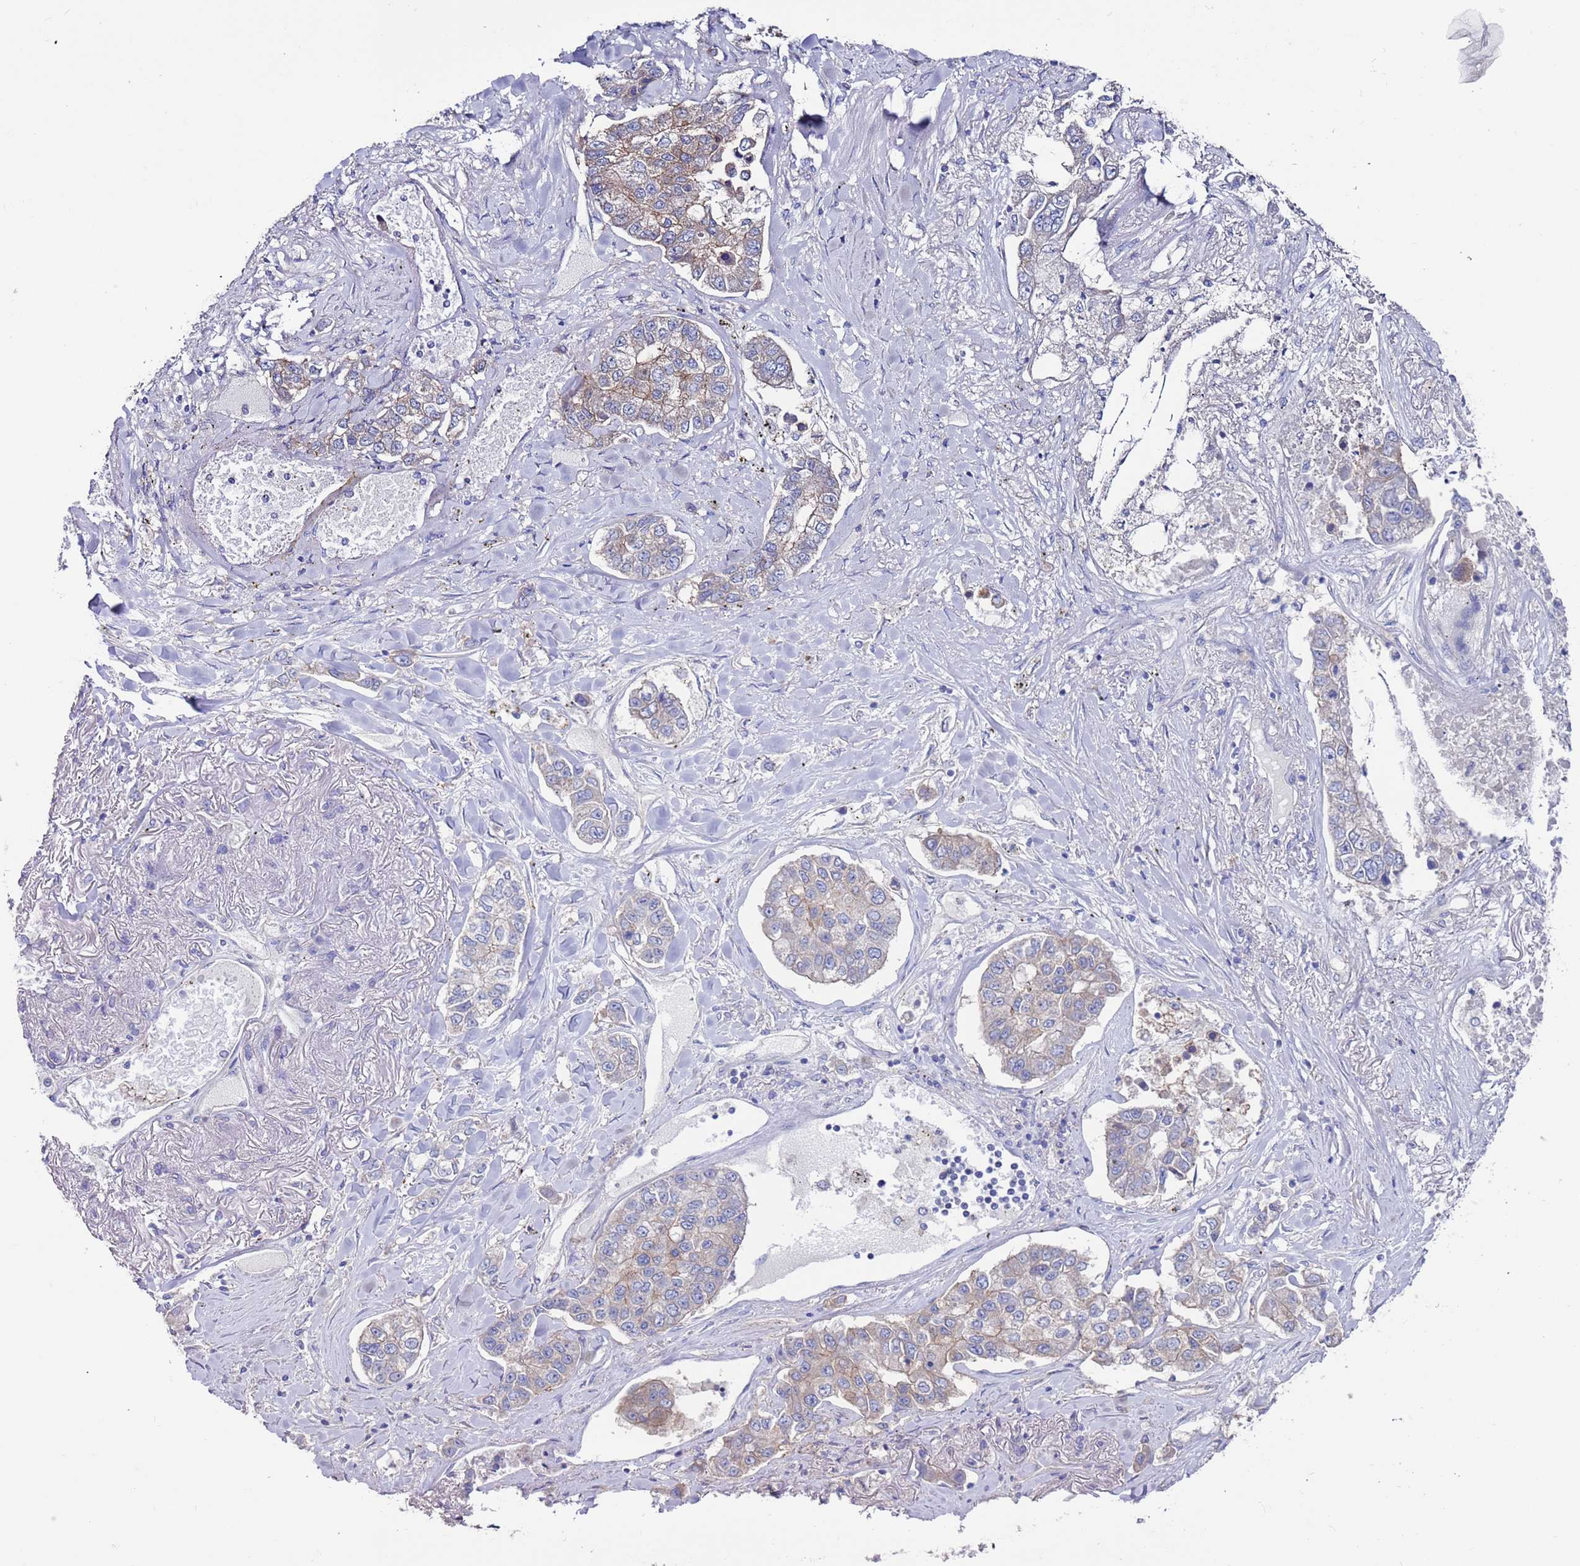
{"staining": {"intensity": "weak", "quantity": "25%-75%", "location": "cytoplasmic/membranous"}, "tissue": "lung cancer", "cell_type": "Tumor cells", "image_type": "cancer", "snomed": [{"axis": "morphology", "description": "Adenocarcinoma, NOS"}, {"axis": "topography", "description": "Lung"}], "caption": "Immunohistochemical staining of lung adenocarcinoma reveals low levels of weak cytoplasmic/membranous staining in about 25%-75% of tumor cells.", "gene": "KRTCAP3", "patient": {"sex": "male", "age": 49}}